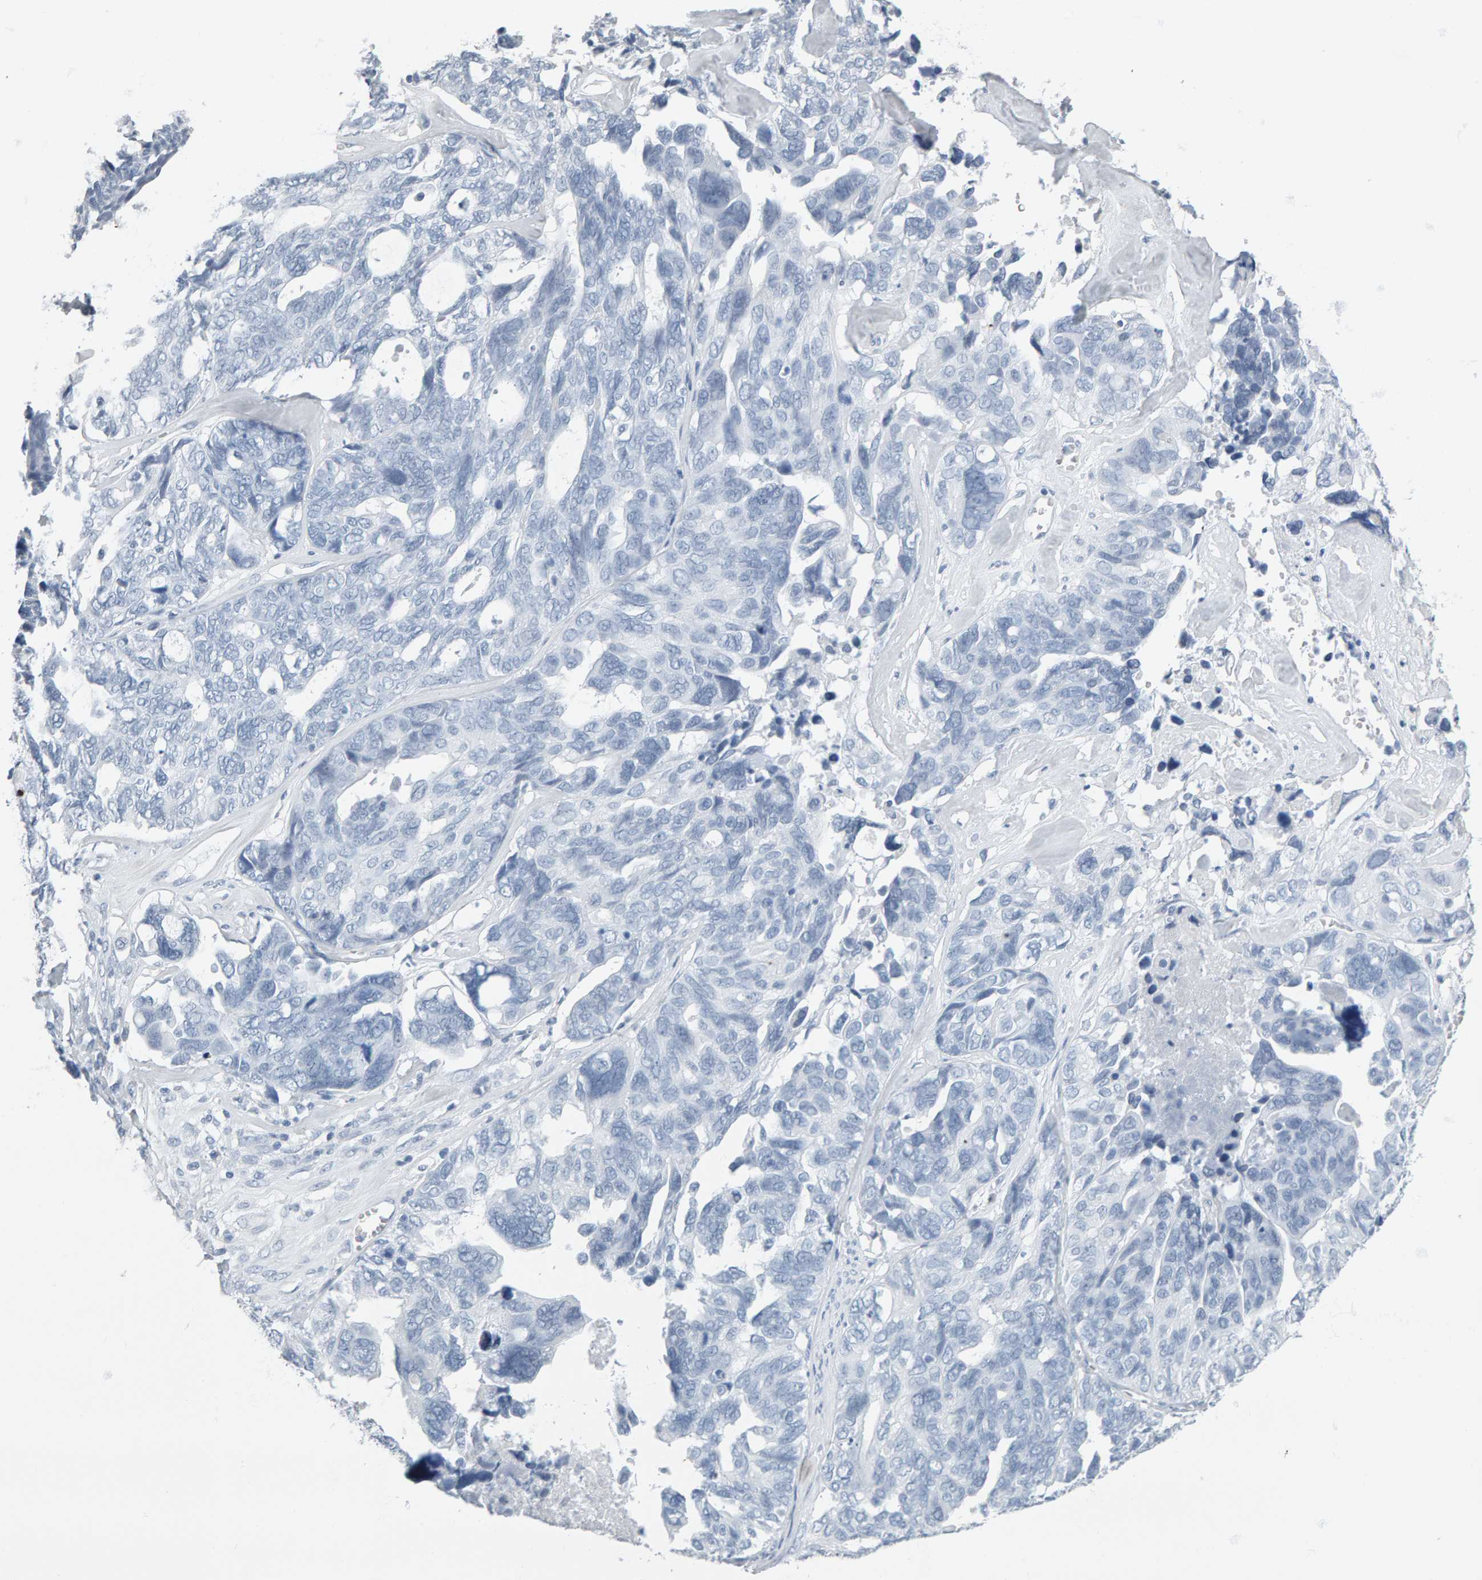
{"staining": {"intensity": "negative", "quantity": "none", "location": "none"}, "tissue": "ovarian cancer", "cell_type": "Tumor cells", "image_type": "cancer", "snomed": [{"axis": "morphology", "description": "Cystadenocarcinoma, serous, NOS"}, {"axis": "topography", "description": "Ovary"}], "caption": "Immunohistochemical staining of ovarian cancer (serous cystadenocarcinoma) demonstrates no significant expression in tumor cells.", "gene": "SPACA3", "patient": {"sex": "female", "age": 79}}